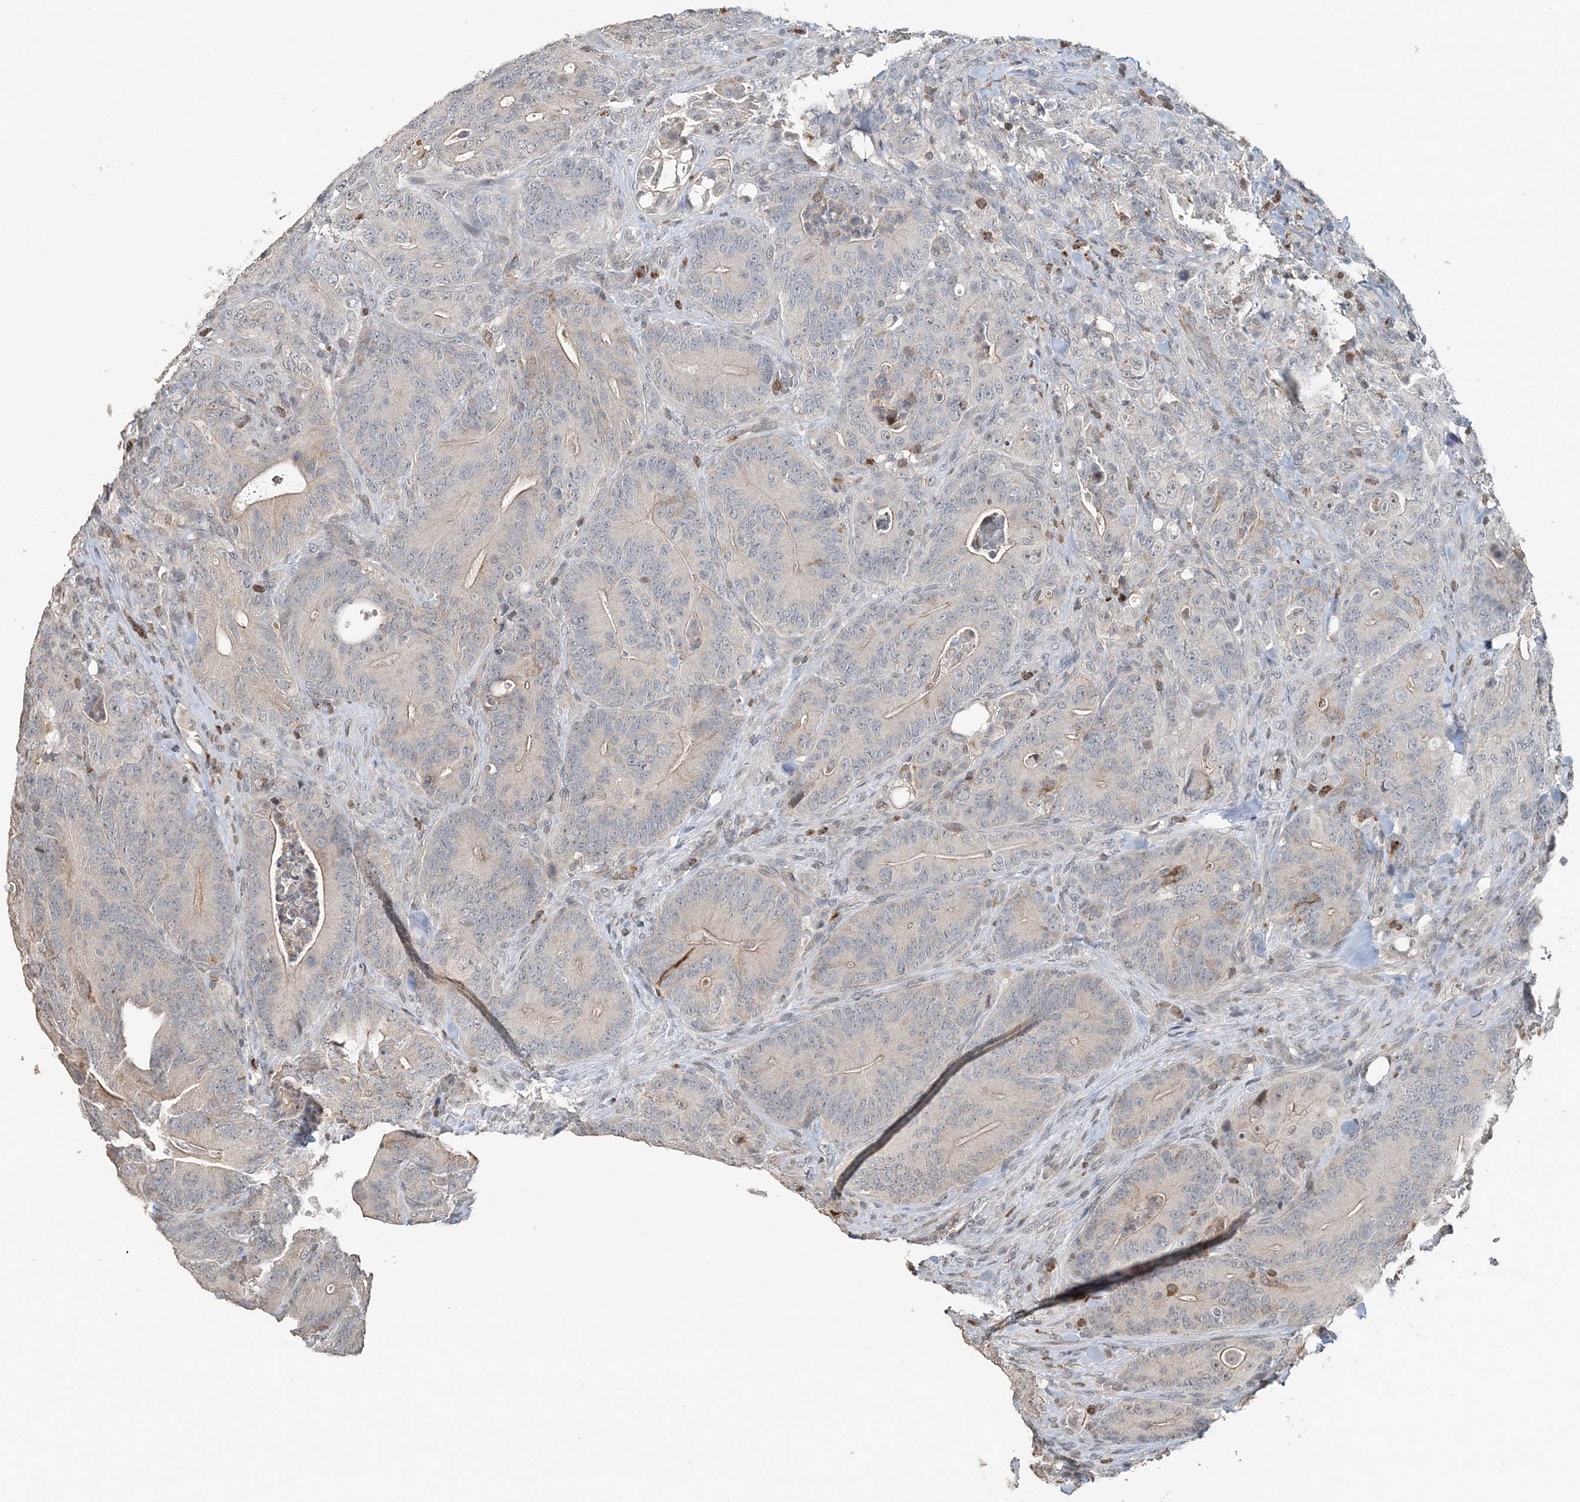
{"staining": {"intensity": "strong", "quantity": "<25%", "location": "cytoplasmic/membranous"}, "tissue": "colorectal cancer", "cell_type": "Tumor cells", "image_type": "cancer", "snomed": [{"axis": "morphology", "description": "Normal tissue, NOS"}, {"axis": "topography", "description": "Colon"}], "caption": "Strong cytoplasmic/membranous staining is identified in approximately <25% of tumor cells in colorectal cancer.", "gene": "FAM110A", "patient": {"sex": "female", "age": 82}}